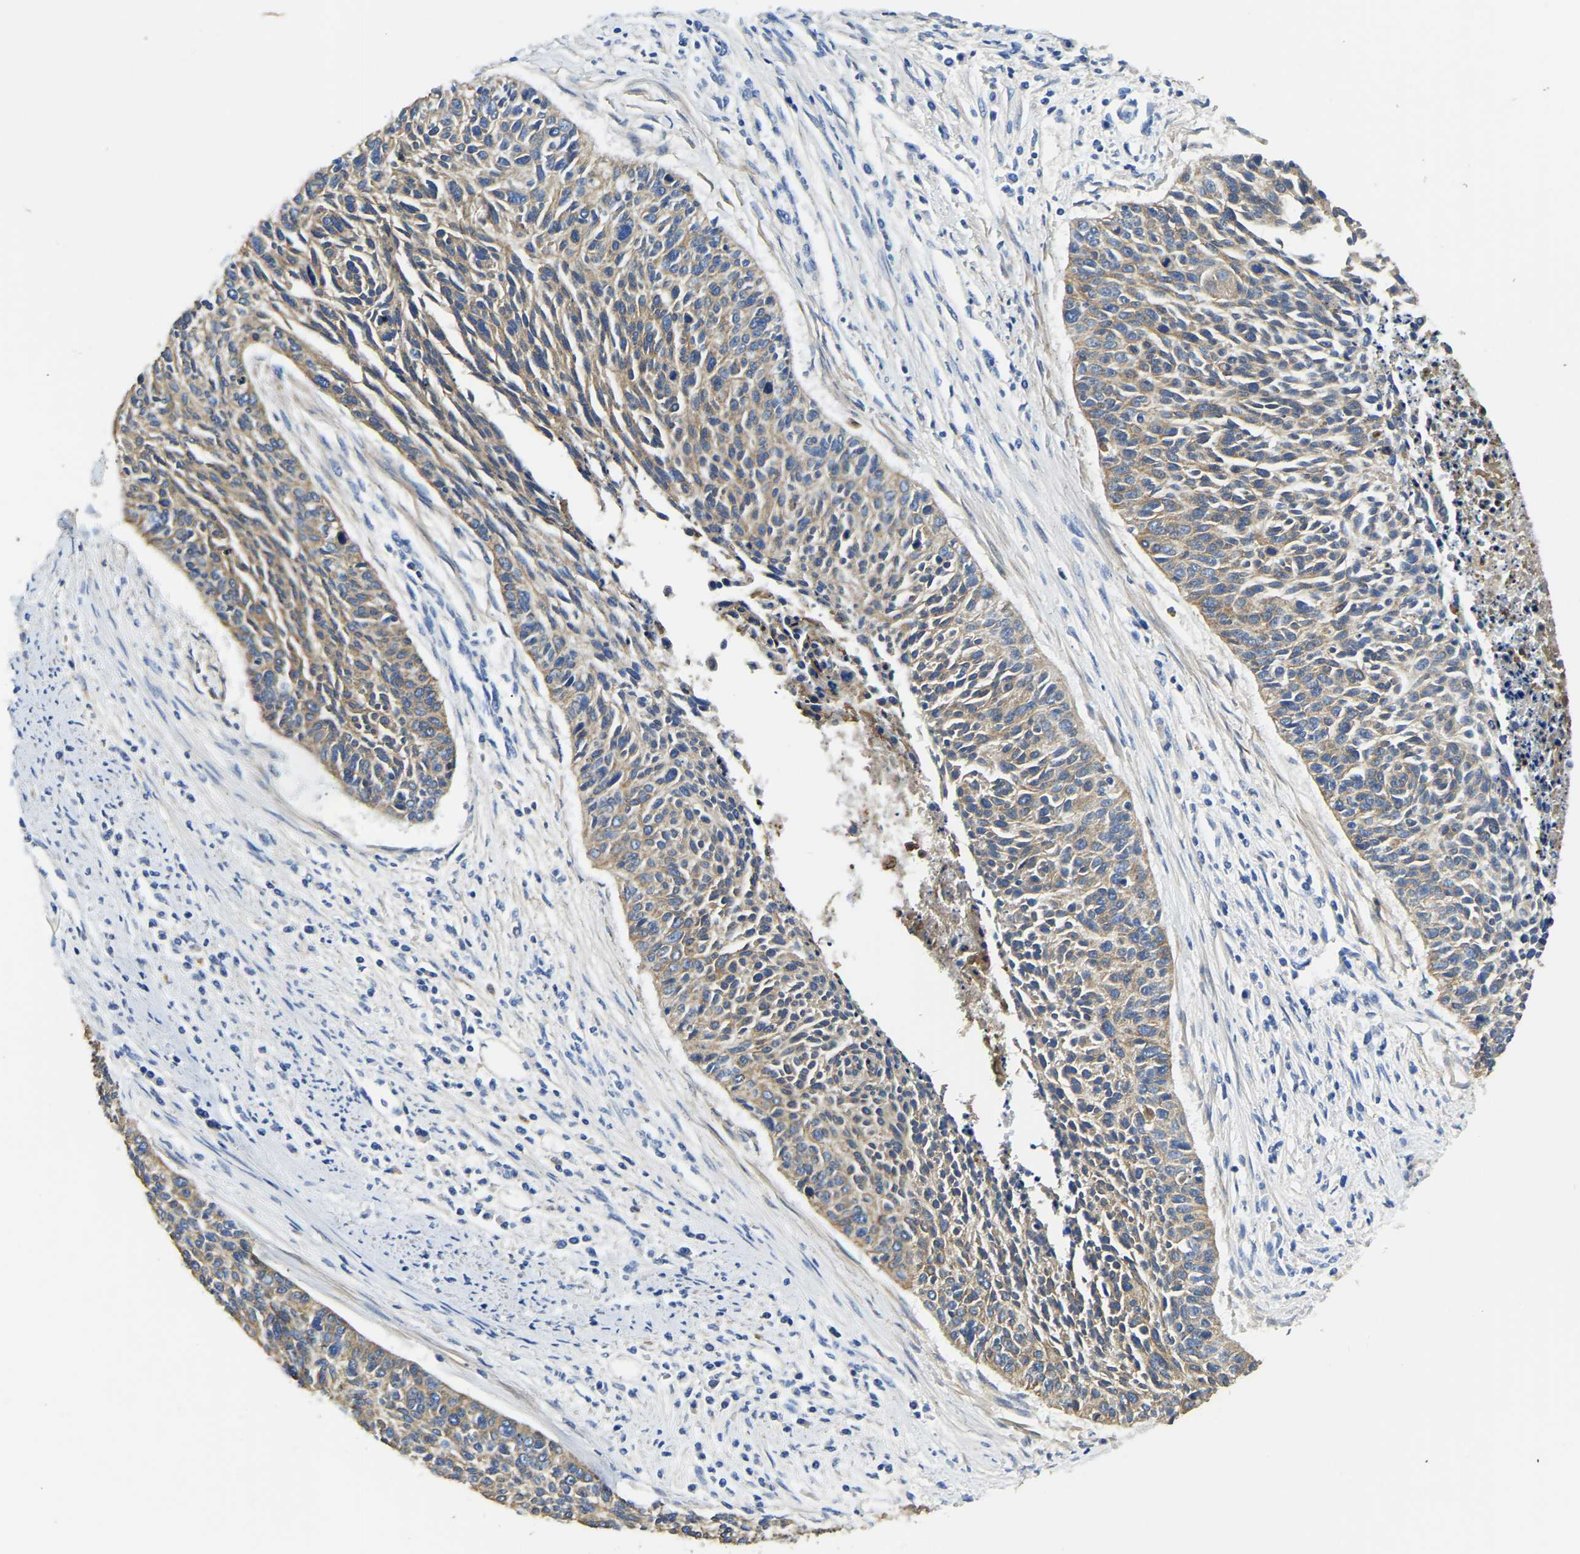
{"staining": {"intensity": "weak", "quantity": ">75%", "location": "cytoplasmic/membranous"}, "tissue": "cervical cancer", "cell_type": "Tumor cells", "image_type": "cancer", "snomed": [{"axis": "morphology", "description": "Squamous cell carcinoma, NOS"}, {"axis": "topography", "description": "Cervix"}], "caption": "A histopathology image showing weak cytoplasmic/membranous staining in approximately >75% of tumor cells in cervical cancer (squamous cell carcinoma), as visualized by brown immunohistochemical staining.", "gene": "STAT2", "patient": {"sex": "female", "age": 55}}